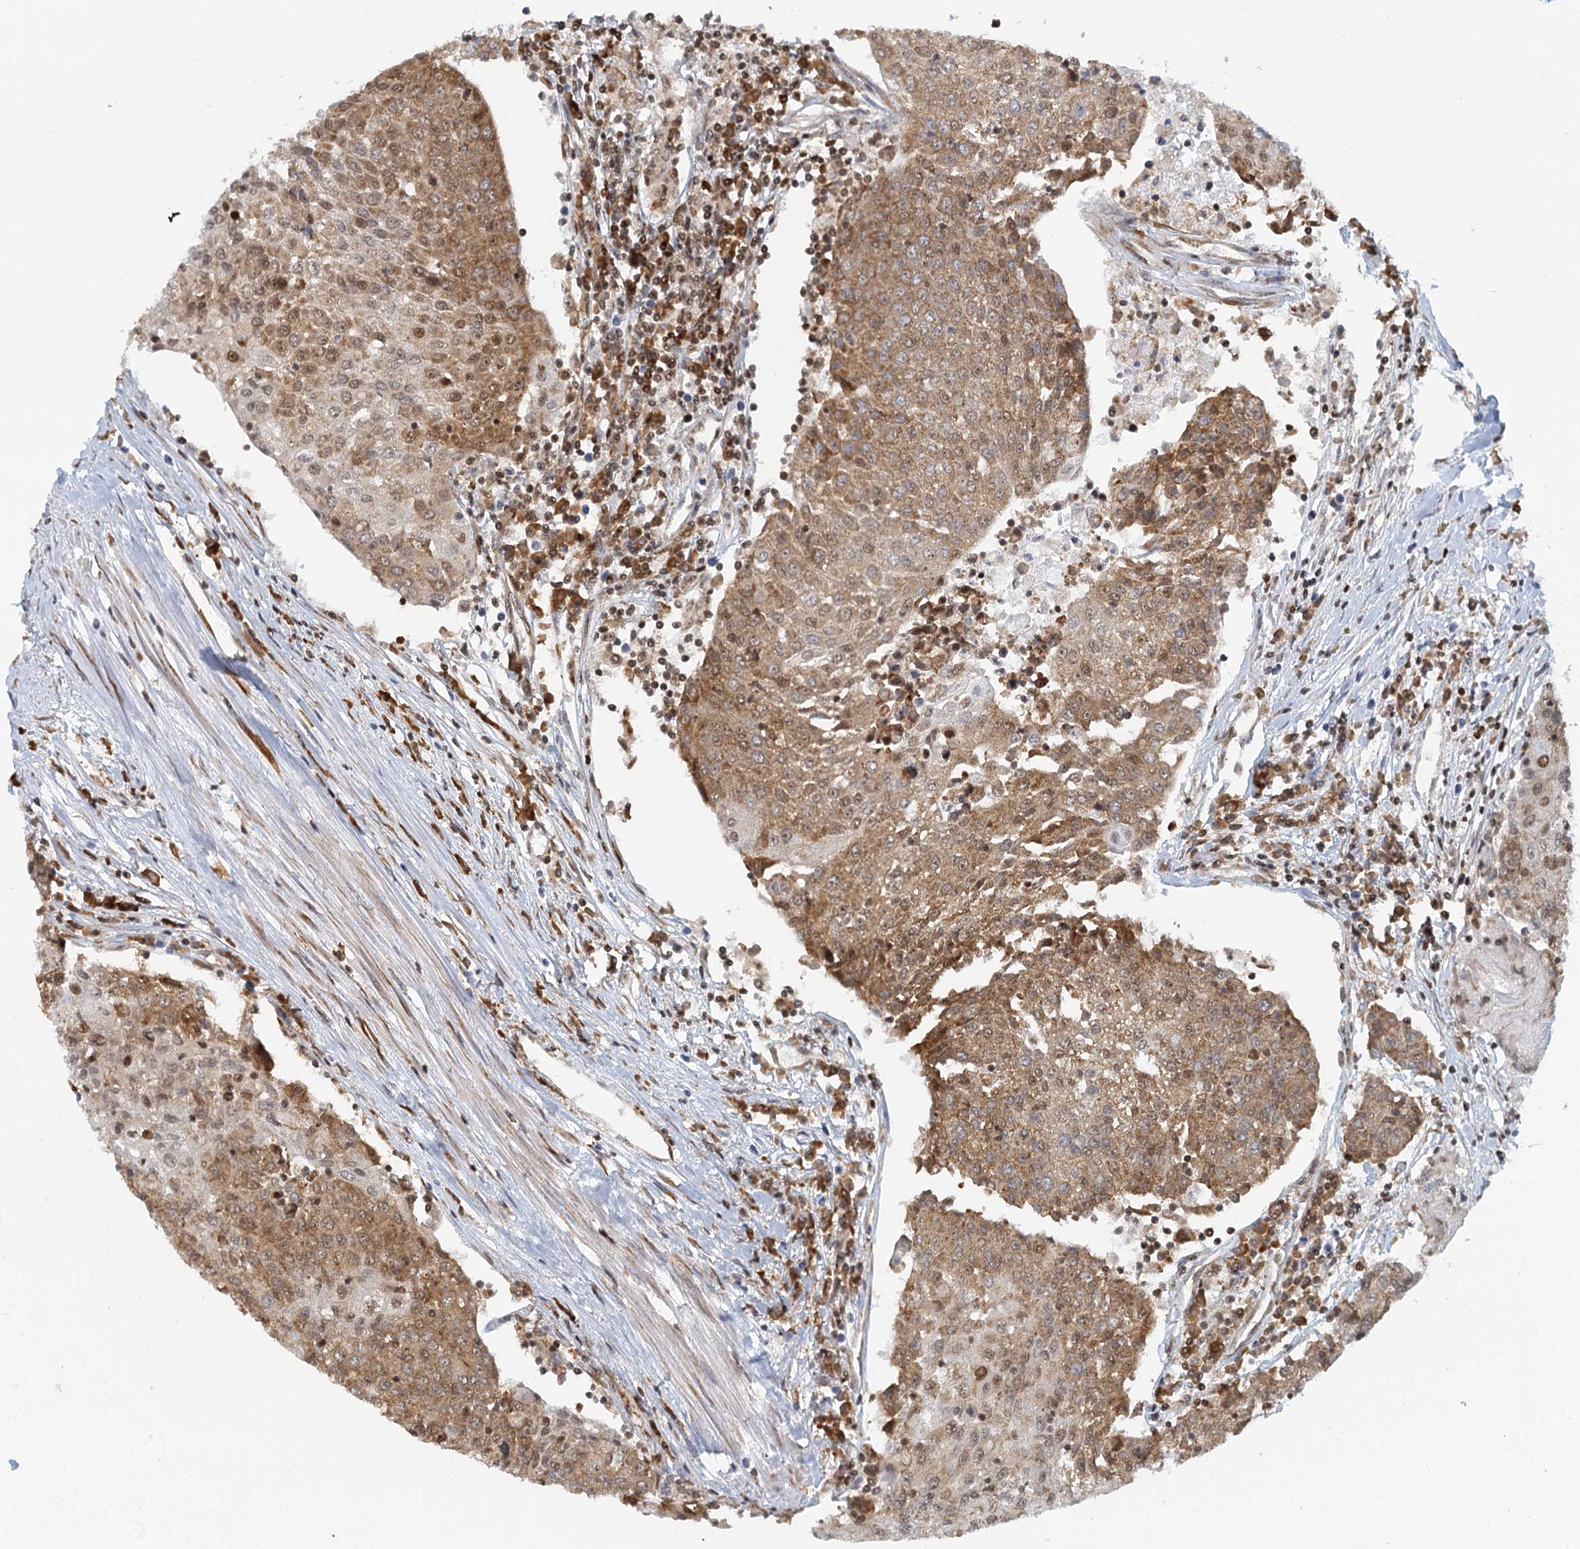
{"staining": {"intensity": "moderate", "quantity": ">75%", "location": "cytoplasmic/membranous,nuclear"}, "tissue": "urothelial cancer", "cell_type": "Tumor cells", "image_type": "cancer", "snomed": [{"axis": "morphology", "description": "Urothelial carcinoma, High grade"}, {"axis": "topography", "description": "Urinary bladder"}], "caption": "Brown immunohistochemical staining in urothelial cancer shows moderate cytoplasmic/membranous and nuclear positivity in approximately >75% of tumor cells. (Brightfield microscopy of DAB IHC at high magnification).", "gene": "GPATCH11", "patient": {"sex": "female", "age": 85}}